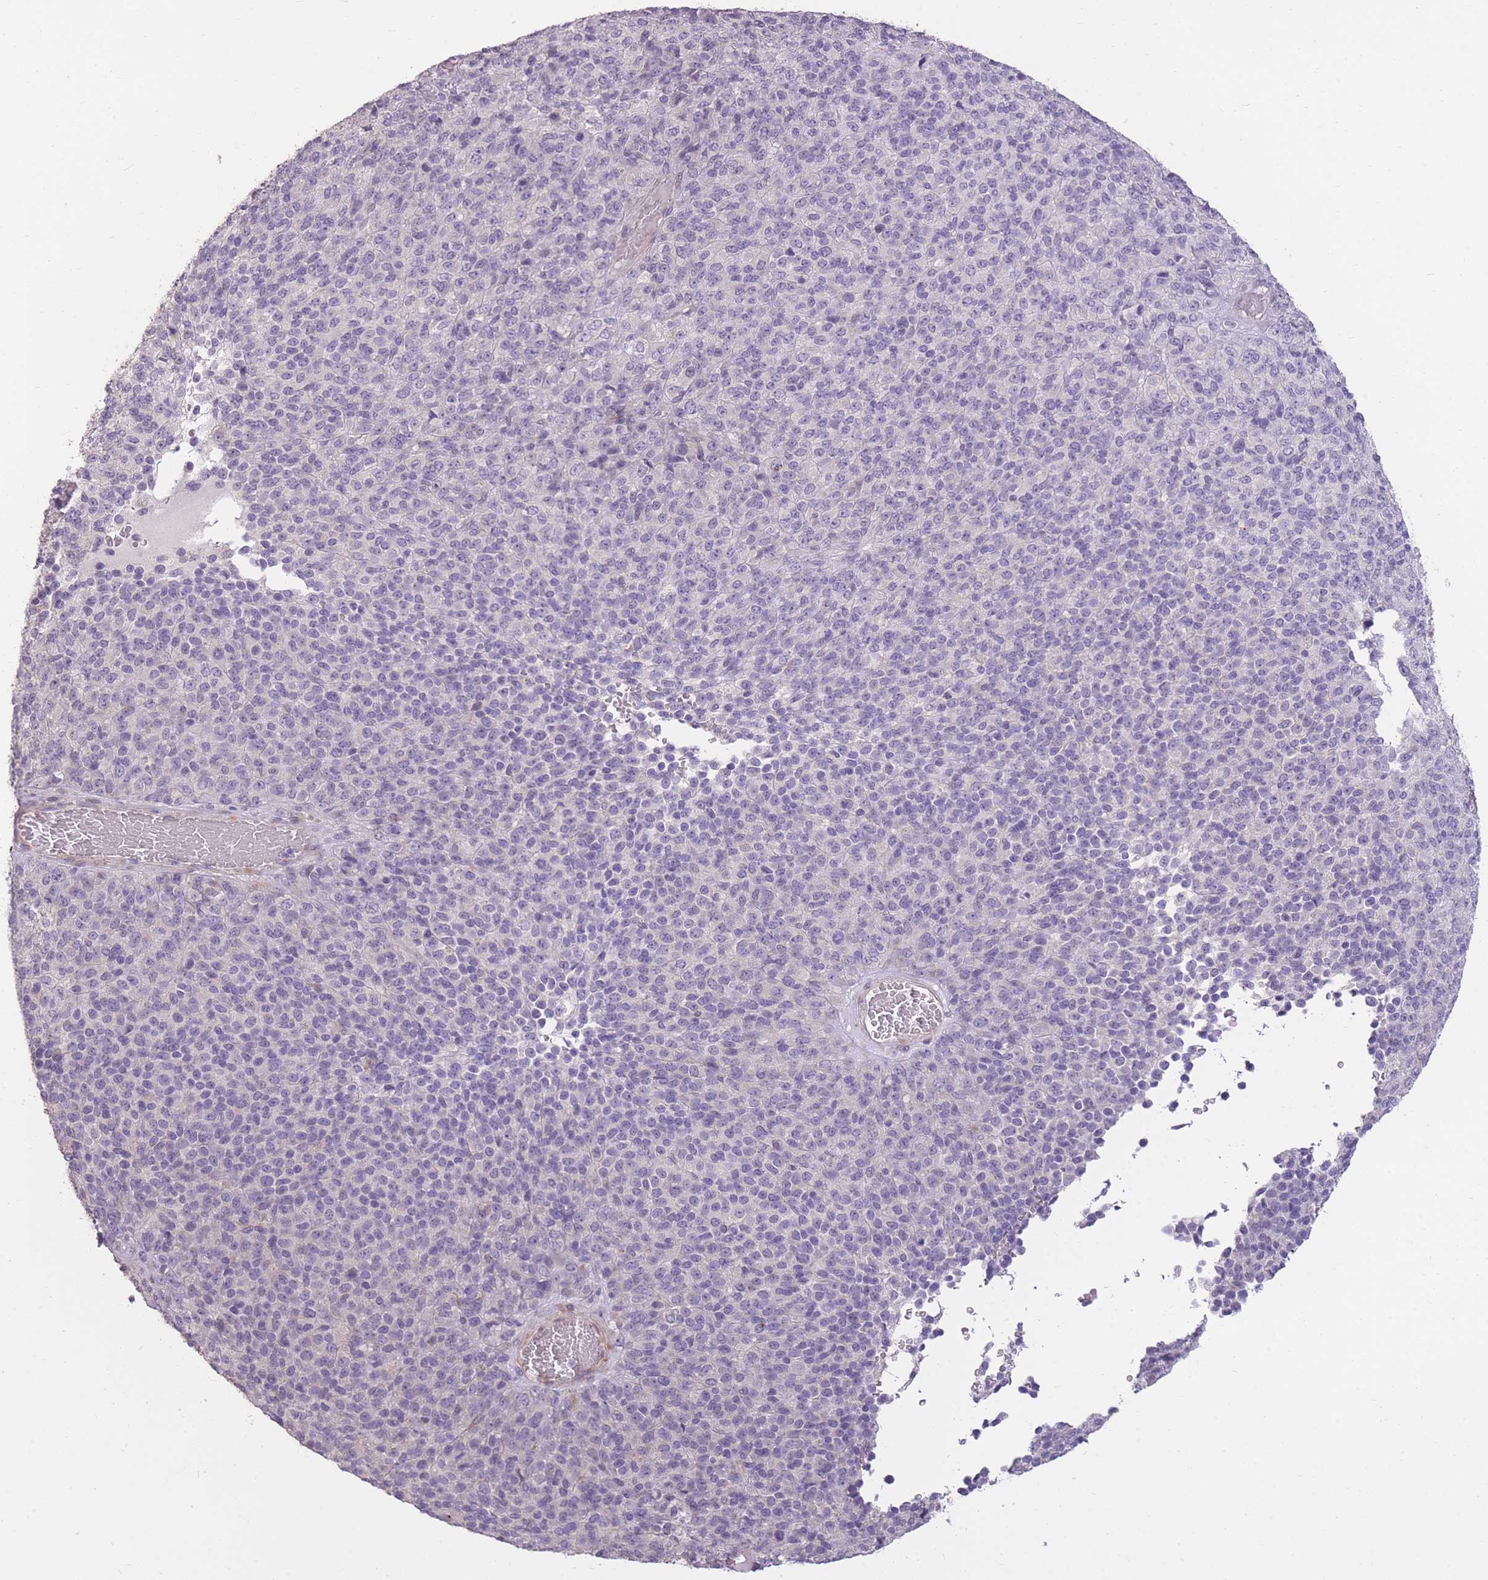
{"staining": {"intensity": "negative", "quantity": "none", "location": "none"}, "tissue": "melanoma", "cell_type": "Tumor cells", "image_type": "cancer", "snomed": [{"axis": "morphology", "description": "Malignant melanoma, Metastatic site"}, {"axis": "topography", "description": "Brain"}], "caption": "Melanoma stained for a protein using IHC shows no expression tumor cells.", "gene": "ZBTB24", "patient": {"sex": "female", "age": 56}}